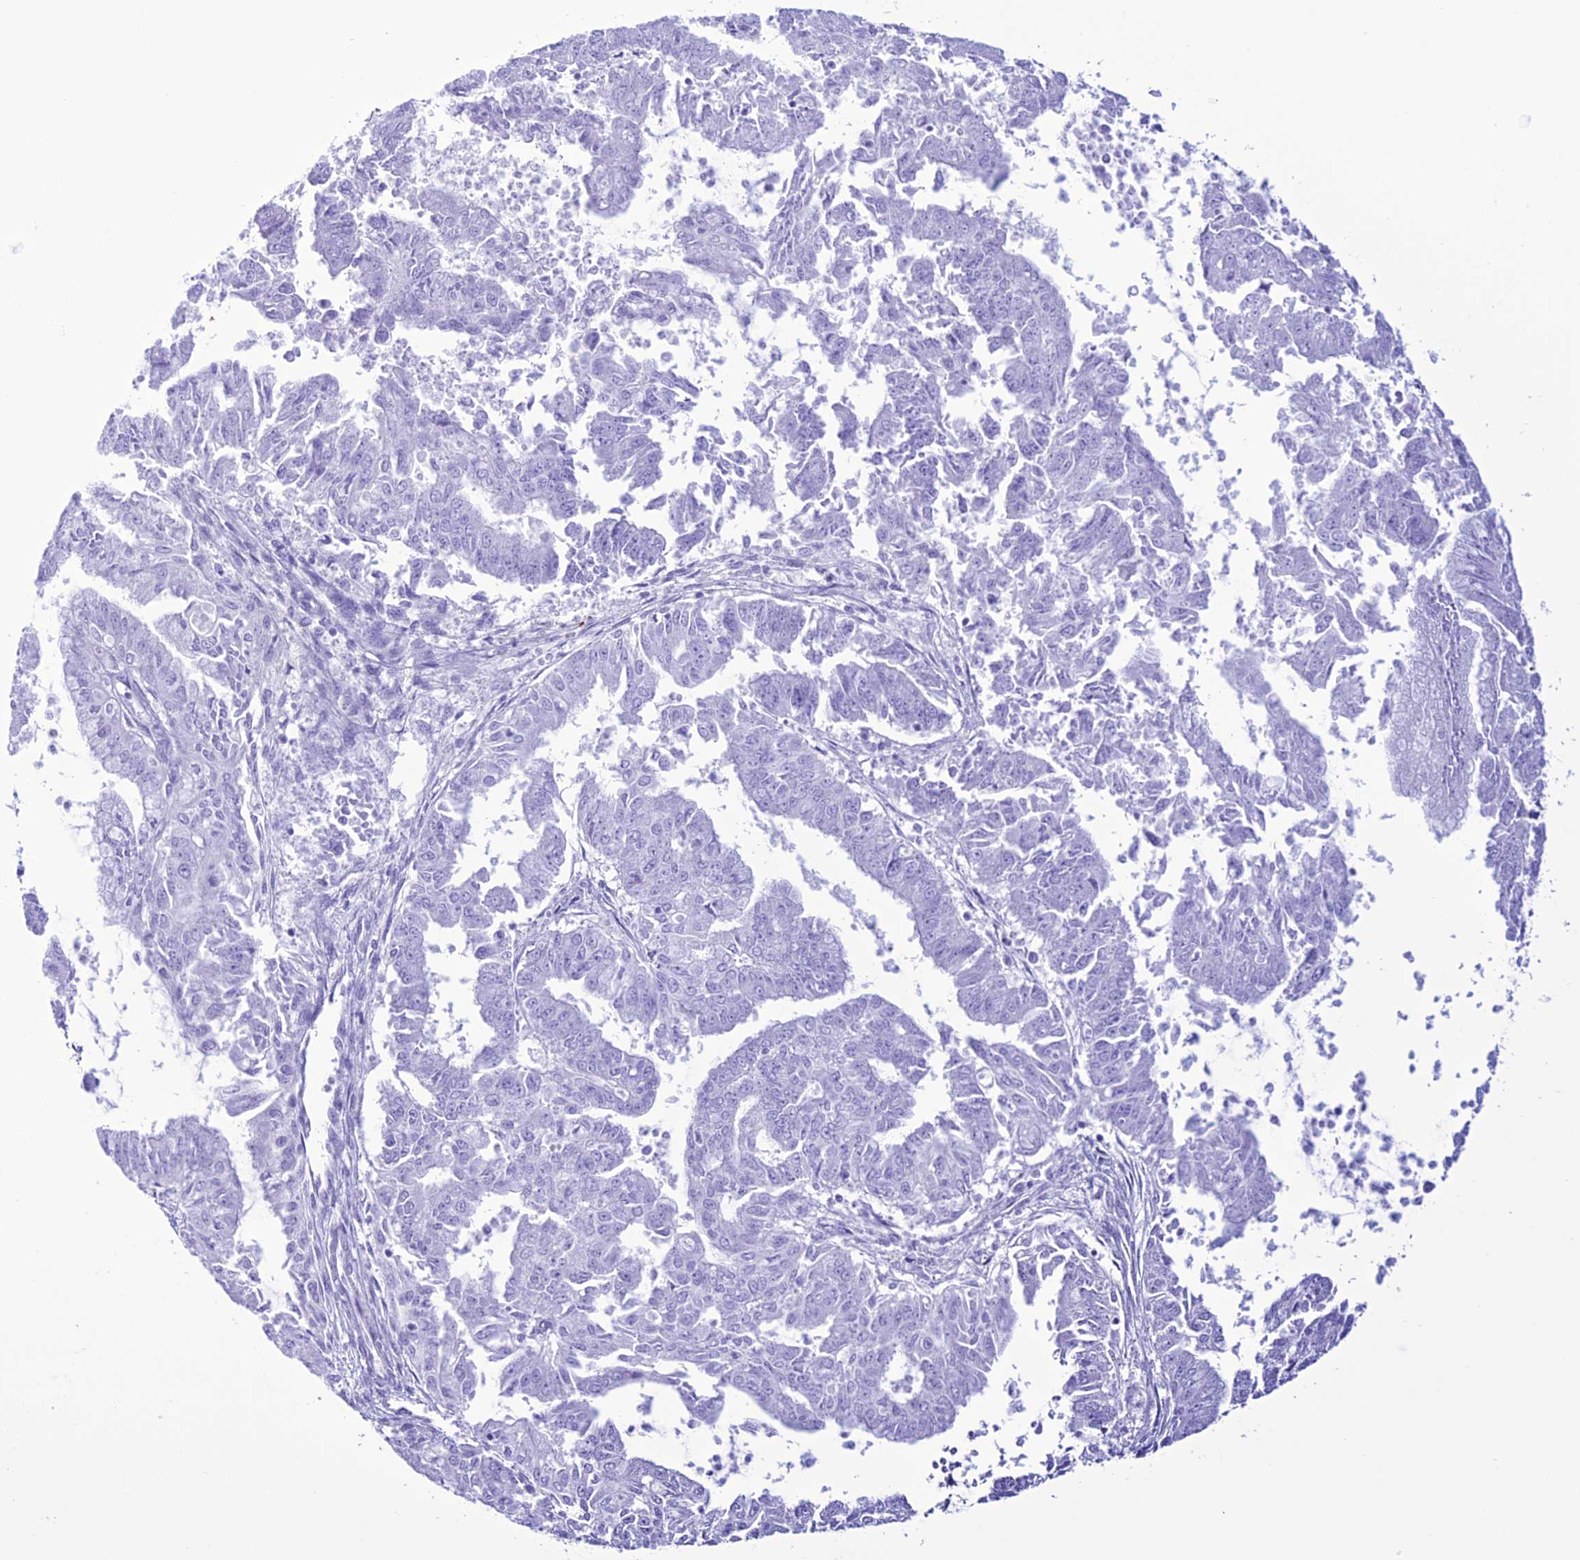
{"staining": {"intensity": "negative", "quantity": "none", "location": "none"}, "tissue": "endometrial cancer", "cell_type": "Tumor cells", "image_type": "cancer", "snomed": [{"axis": "morphology", "description": "Adenocarcinoma, NOS"}, {"axis": "topography", "description": "Endometrium"}], "caption": "IHC image of neoplastic tissue: human endometrial adenocarcinoma stained with DAB (3,3'-diaminobenzidine) exhibits no significant protein expression in tumor cells.", "gene": "MZB1", "patient": {"sex": "female", "age": 73}}